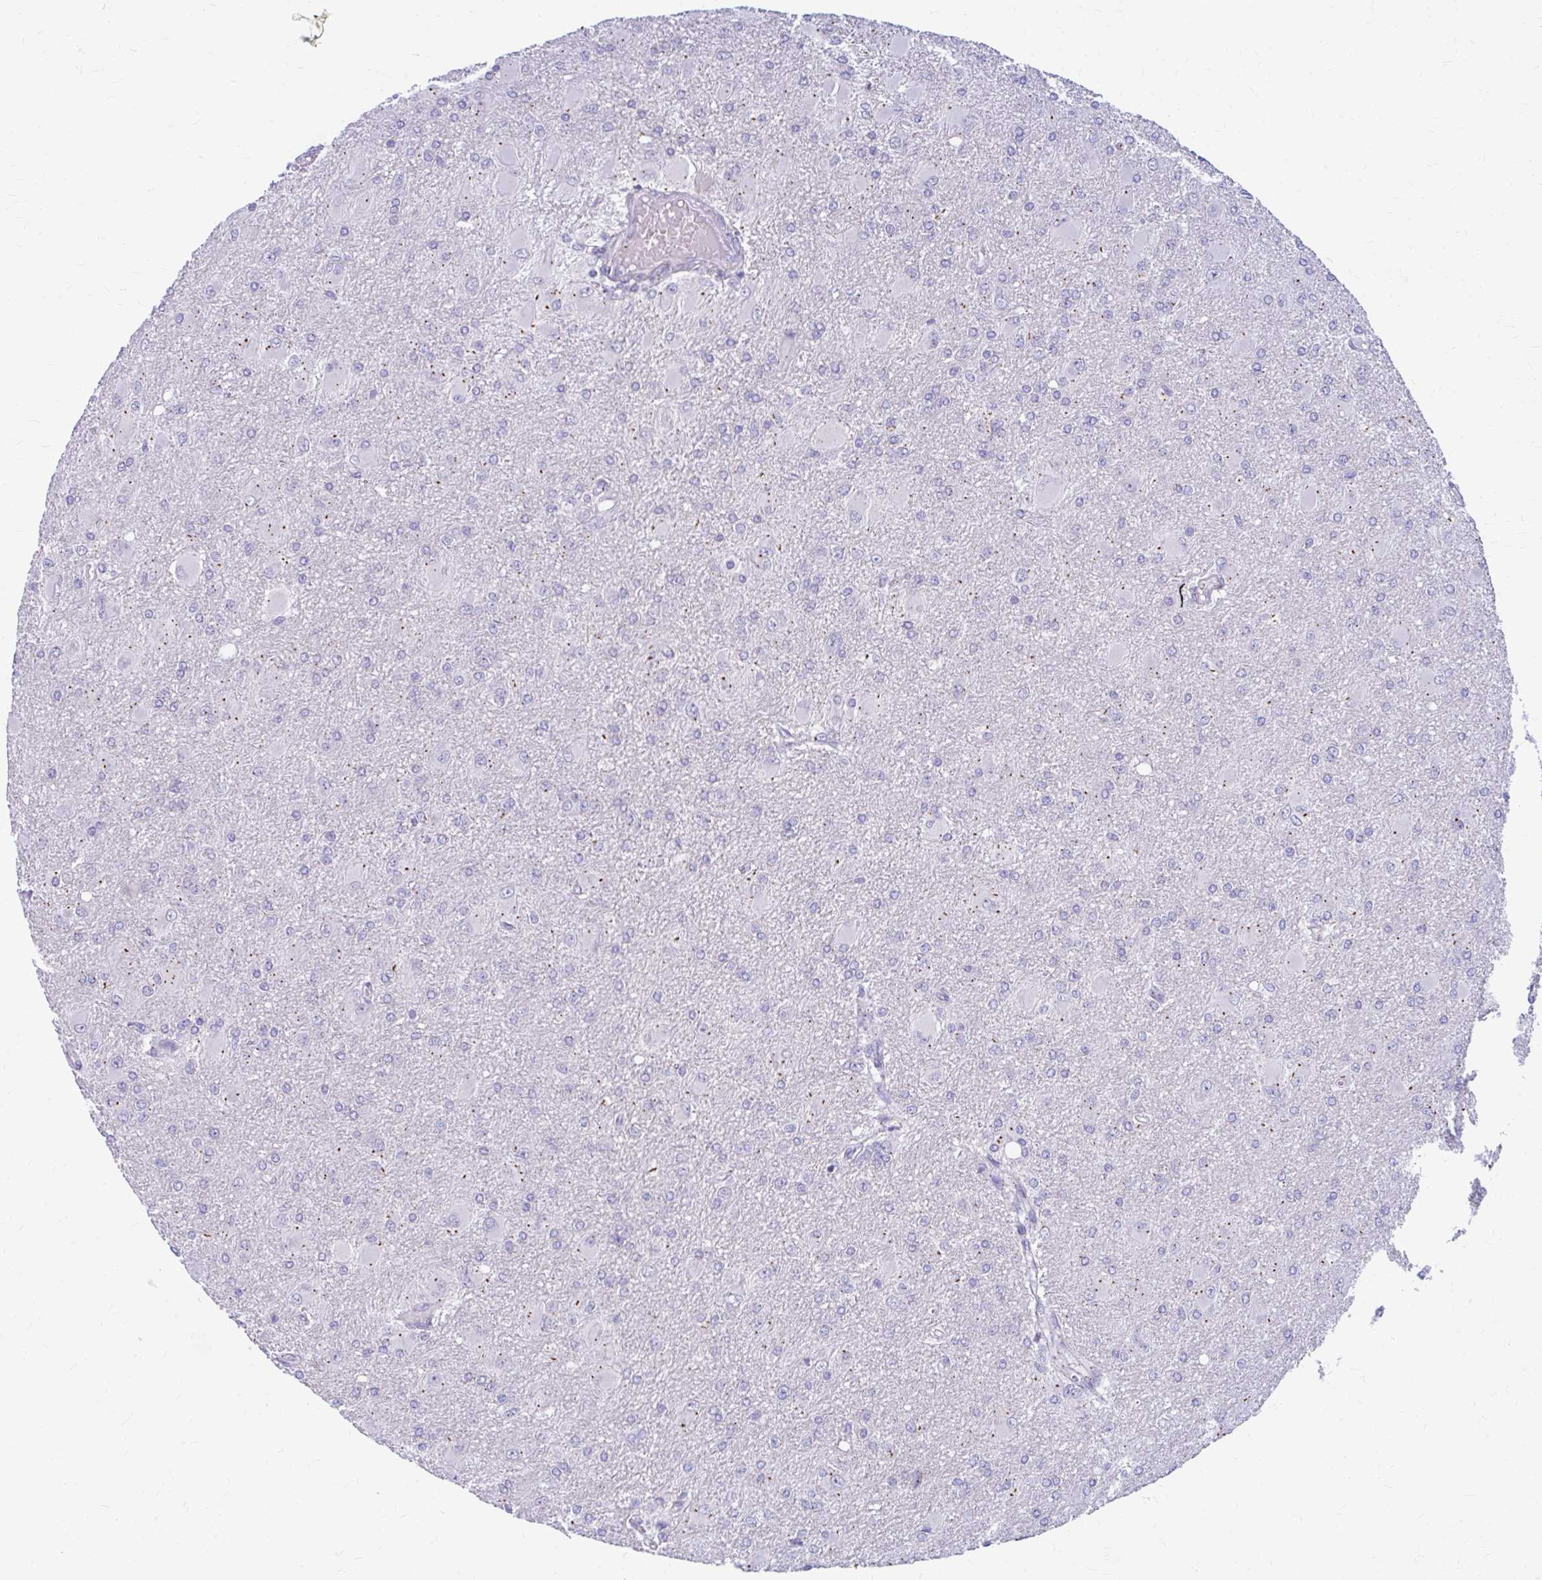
{"staining": {"intensity": "negative", "quantity": "none", "location": "none"}, "tissue": "glioma", "cell_type": "Tumor cells", "image_type": "cancer", "snomed": [{"axis": "morphology", "description": "Glioma, malignant, High grade"}, {"axis": "topography", "description": "Brain"}], "caption": "IHC image of neoplastic tissue: malignant glioma (high-grade) stained with DAB (3,3'-diaminobenzidine) demonstrates no significant protein positivity in tumor cells.", "gene": "RADIL", "patient": {"sex": "male", "age": 67}}